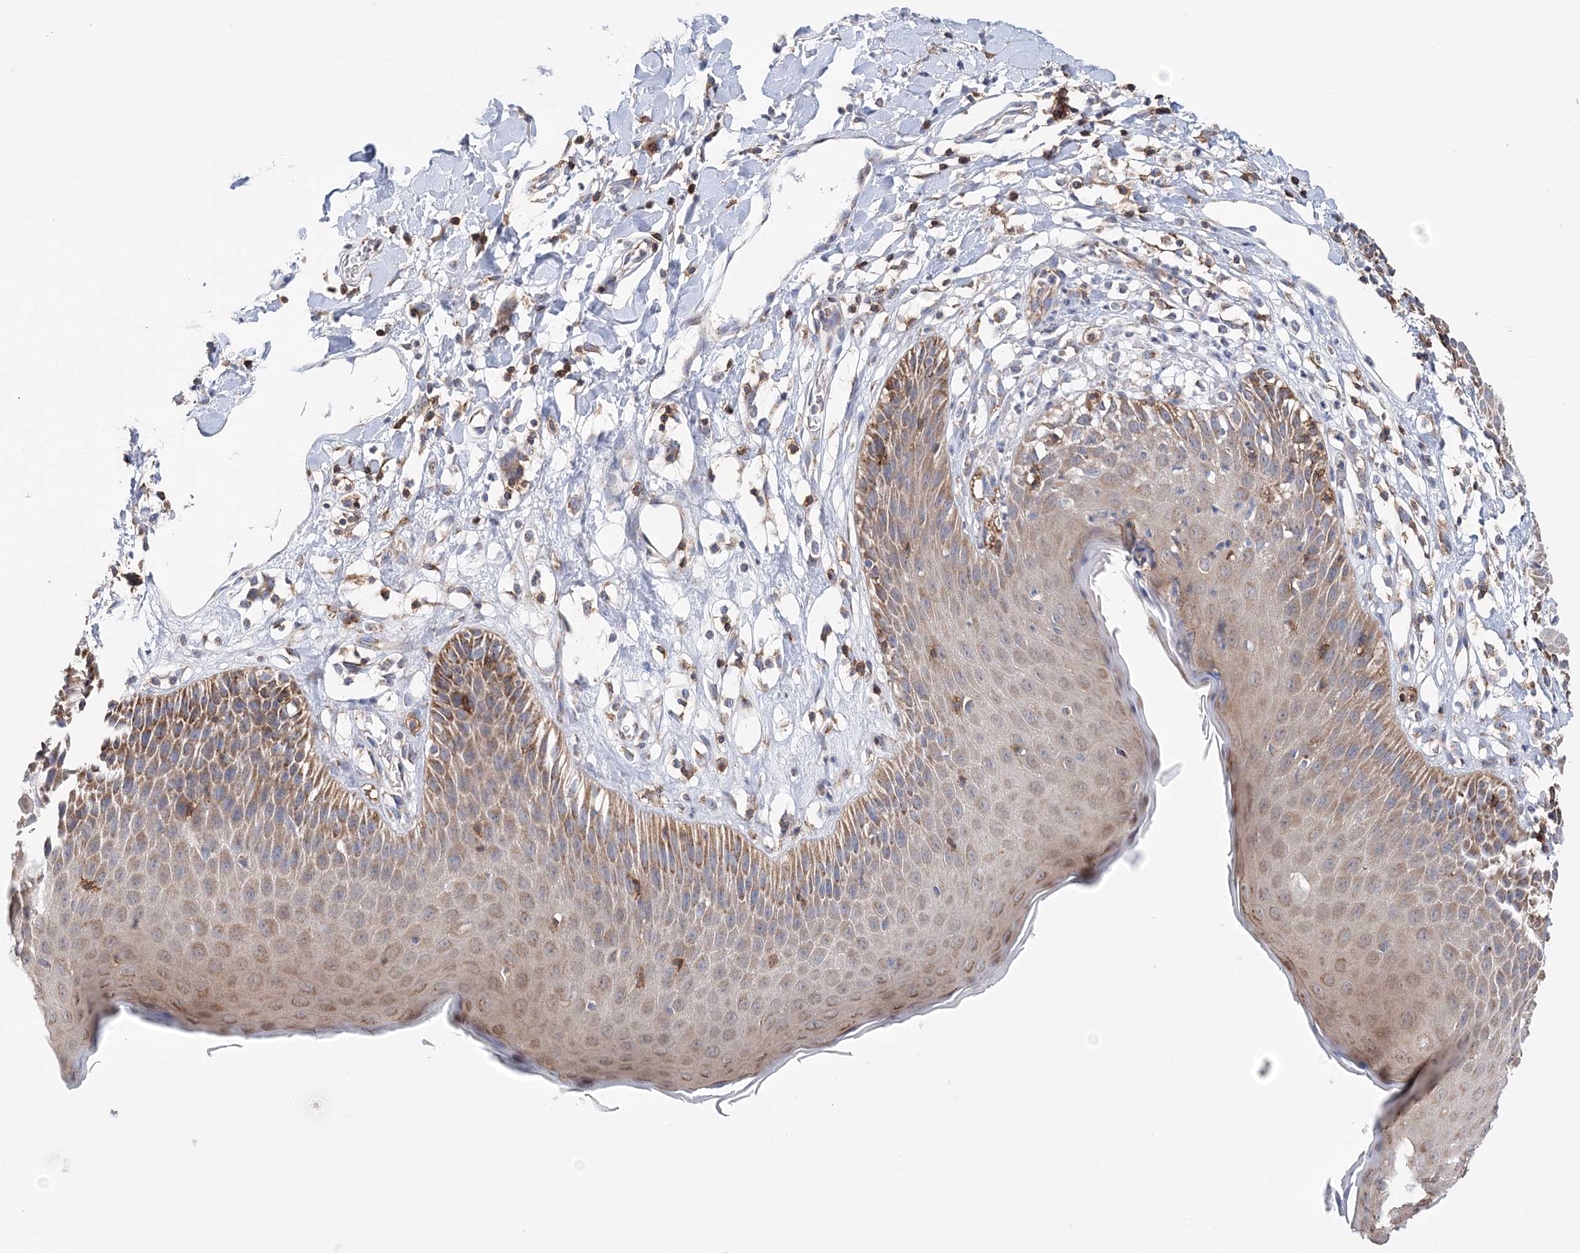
{"staining": {"intensity": "moderate", "quantity": "25%-75%", "location": "cytoplasmic/membranous"}, "tissue": "skin", "cell_type": "Epidermal cells", "image_type": "normal", "snomed": [{"axis": "morphology", "description": "Normal tissue, NOS"}, {"axis": "topography", "description": "Vulva"}], "caption": "The image displays a brown stain indicating the presence of a protein in the cytoplasmic/membranous of epidermal cells in skin.", "gene": "TTC32", "patient": {"sex": "female", "age": 68}}